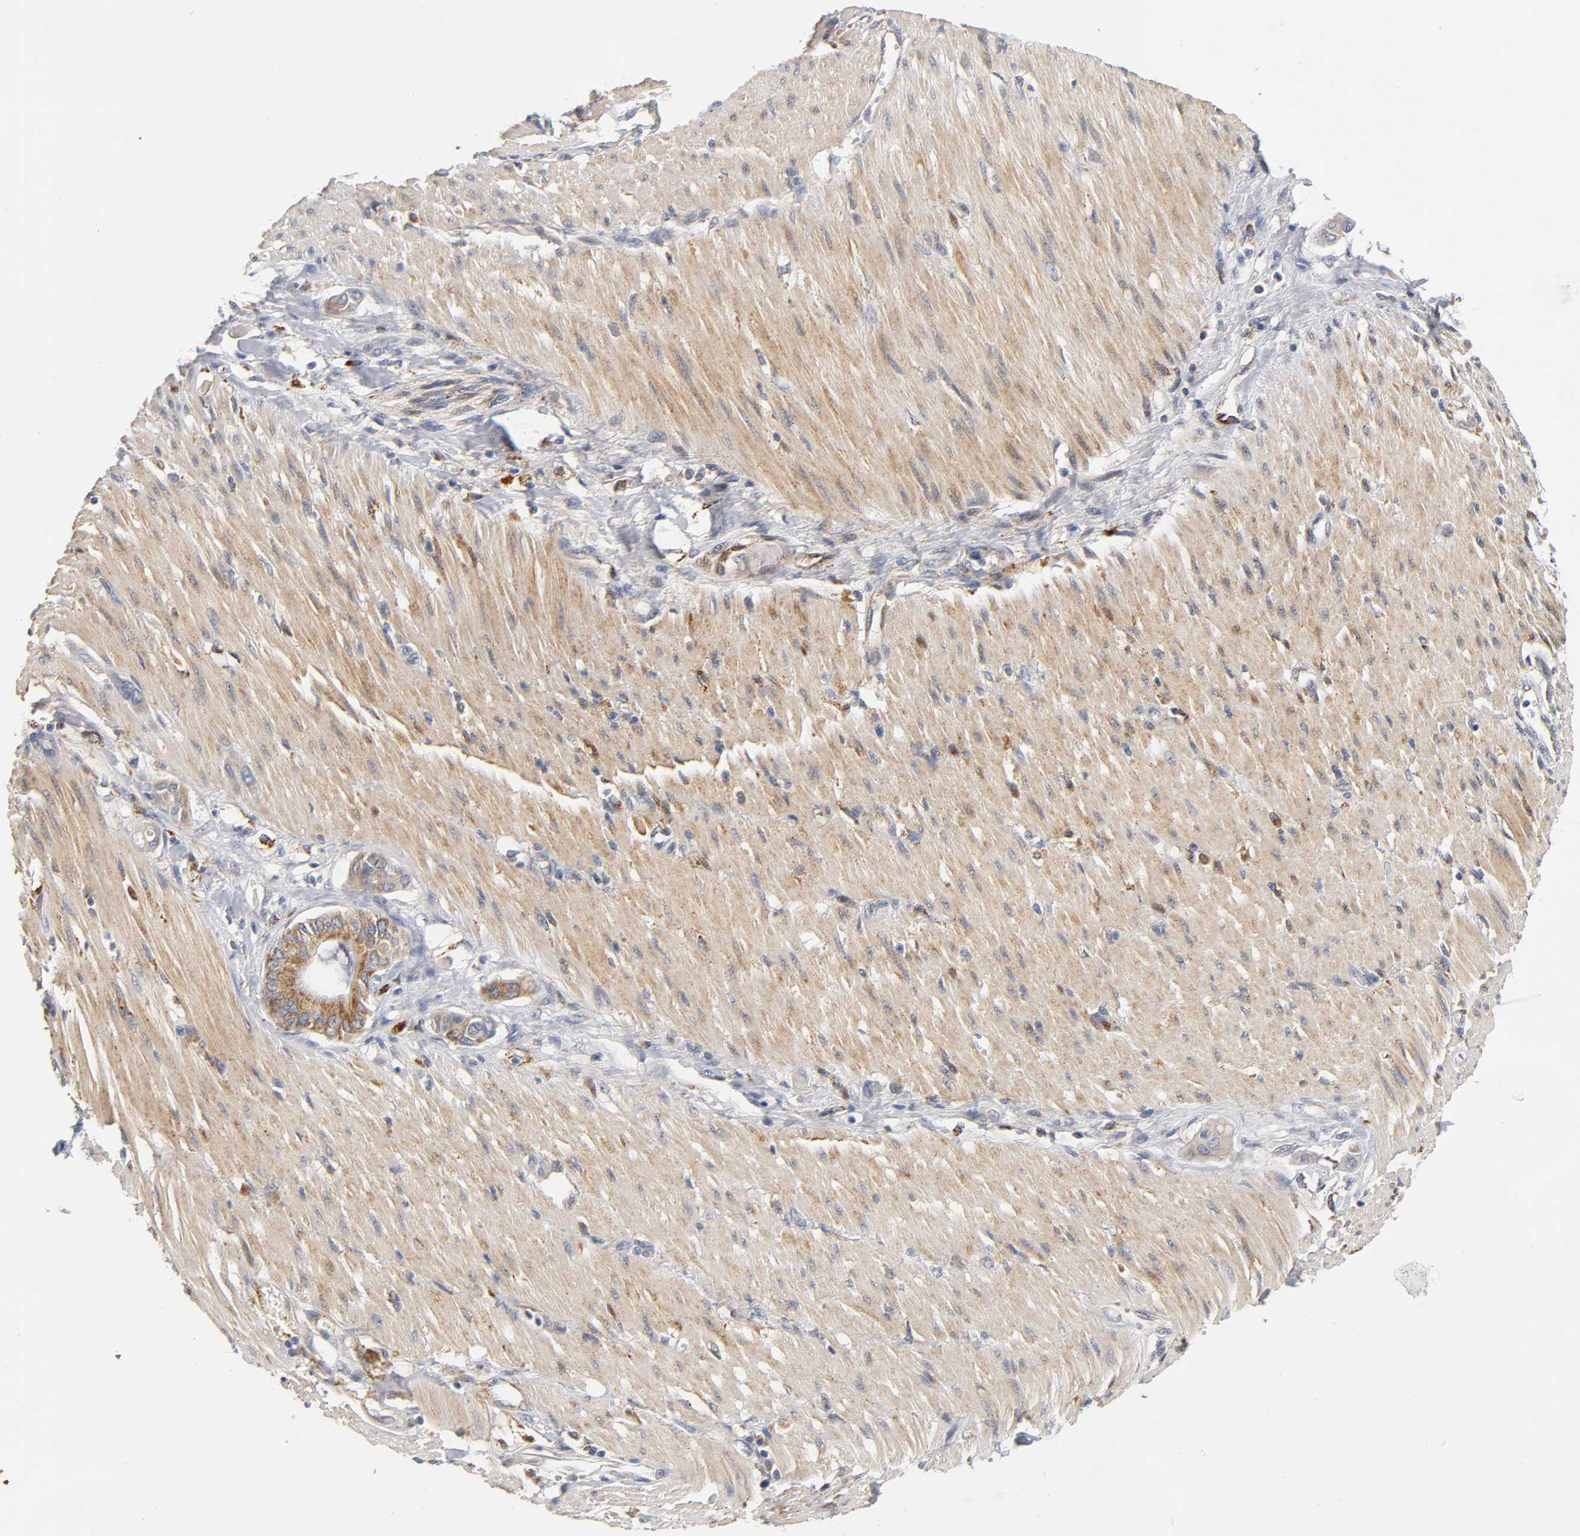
{"staining": {"intensity": "moderate", "quantity": ">75%", "location": "cytoplasmic/membranous"}, "tissue": "pancreatic cancer", "cell_type": "Tumor cells", "image_type": "cancer", "snomed": [{"axis": "morphology", "description": "Adenocarcinoma, NOS"}, {"axis": "morphology", "description": "Adenocarcinoma, metastatic, NOS"}, {"axis": "topography", "description": "Lymph node"}, {"axis": "topography", "description": "Pancreas"}, {"axis": "topography", "description": "Duodenum"}], "caption": "Protein staining of pancreatic cancer (metastatic adenocarcinoma) tissue exhibits moderate cytoplasmic/membranous positivity in about >75% of tumor cells. The staining was performed using DAB (3,3'-diaminobenzidine) to visualize the protein expression in brown, while the nuclei were stained in blue with hematoxylin (Magnification: 20x).", "gene": "ISG15", "patient": {"sex": "female", "age": 64}}